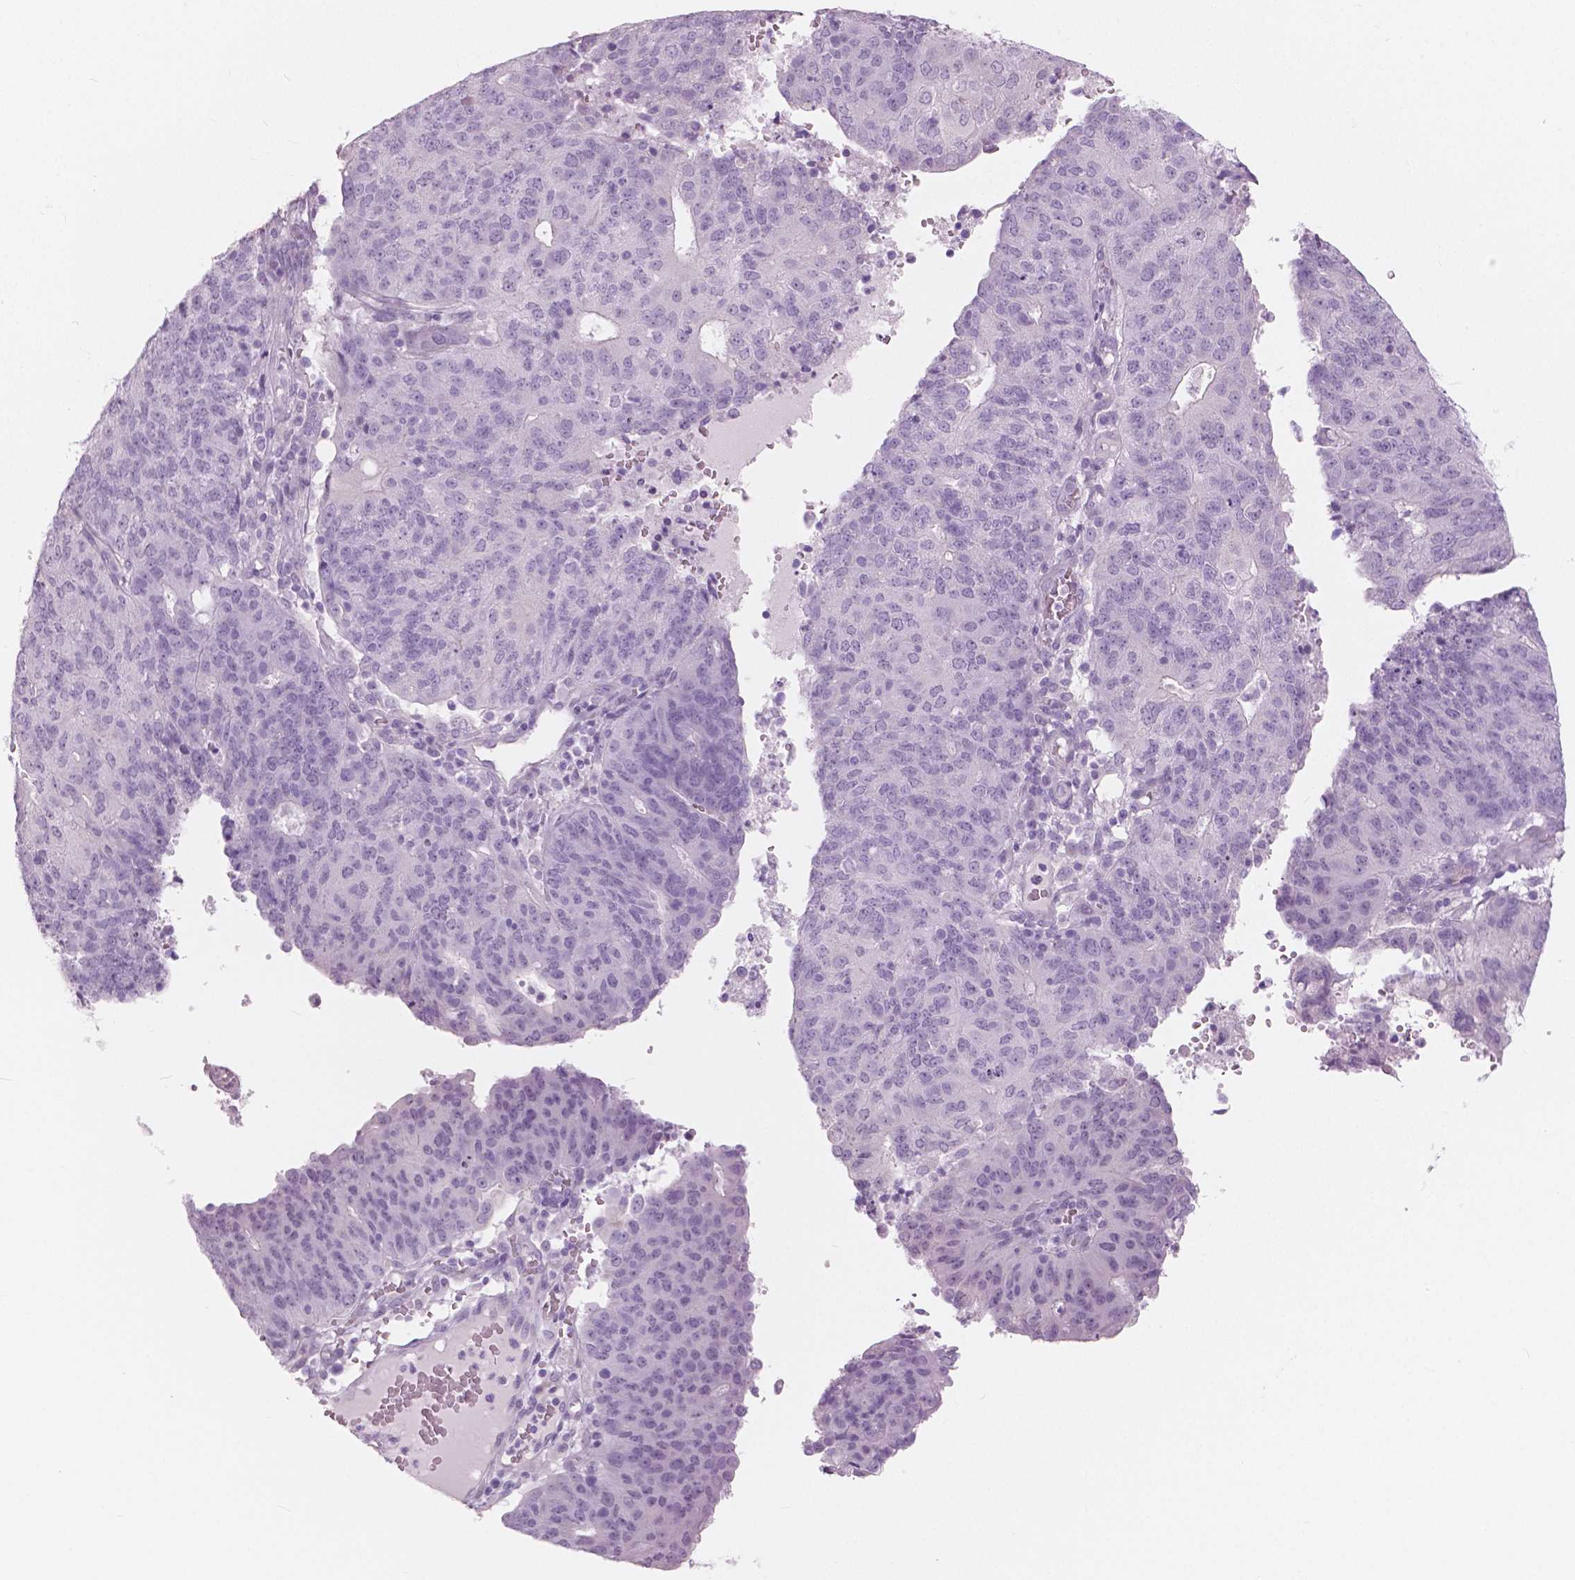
{"staining": {"intensity": "negative", "quantity": "none", "location": "none"}, "tissue": "endometrial cancer", "cell_type": "Tumor cells", "image_type": "cancer", "snomed": [{"axis": "morphology", "description": "Adenocarcinoma, NOS"}, {"axis": "topography", "description": "Endometrium"}], "caption": "Photomicrograph shows no protein expression in tumor cells of endometrial adenocarcinoma tissue. (DAB IHC with hematoxylin counter stain).", "gene": "A4GNT", "patient": {"sex": "female", "age": 82}}